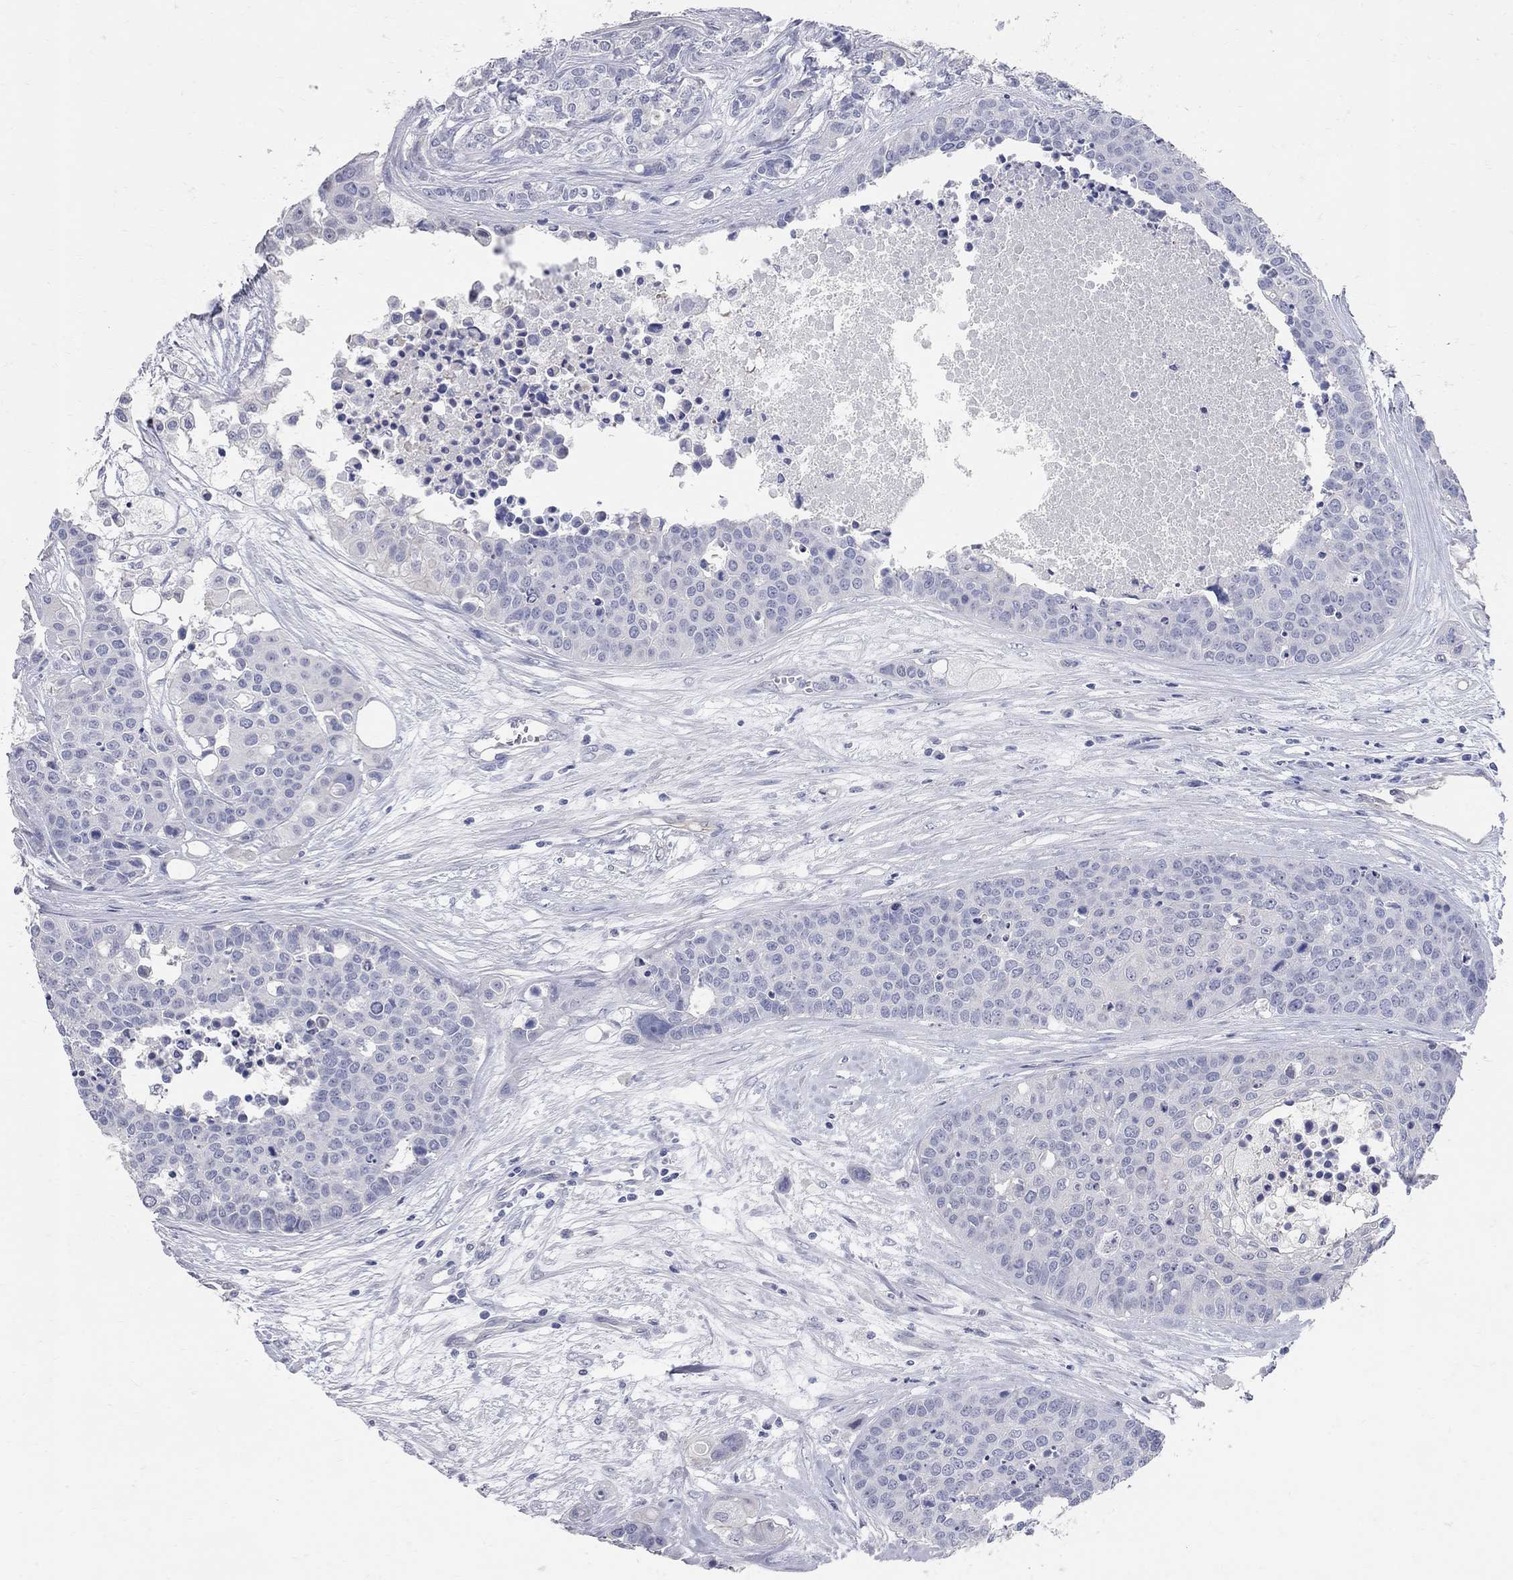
{"staining": {"intensity": "negative", "quantity": "none", "location": "none"}, "tissue": "carcinoid", "cell_type": "Tumor cells", "image_type": "cancer", "snomed": [{"axis": "morphology", "description": "Carcinoid, malignant, NOS"}, {"axis": "topography", "description": "Colon"}], "caption": "Tumor cells show no significant protein expression in malignant carcinoid.", "gene": "AOX1", "patient": {"sex": "male", "age": 81}}